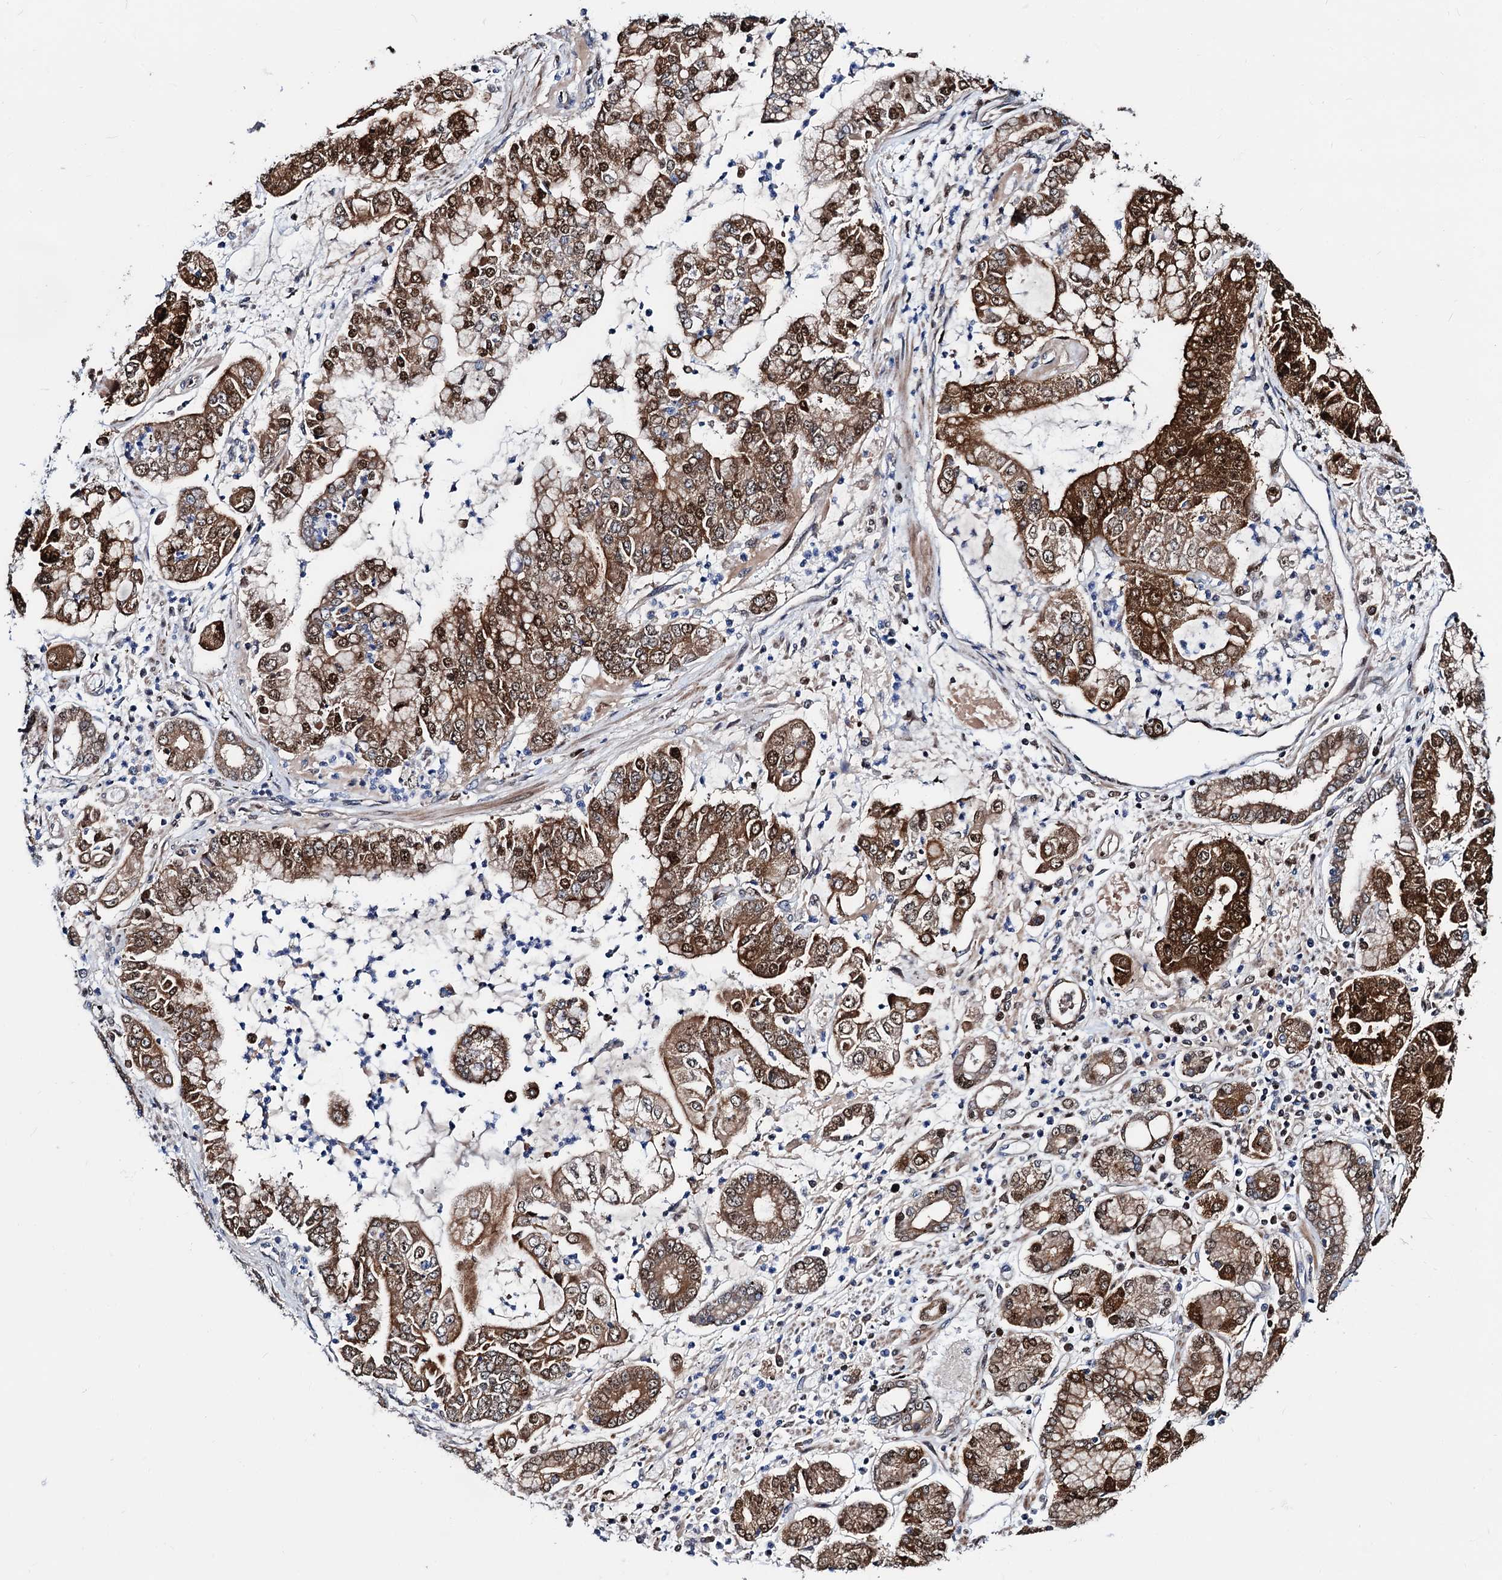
{"staining": {"intensity": "strong", "quantity": ">75%", "location": "cytoplasmic/membranous,nuclear"}, "tissue": "stomach cancer", "cell_type": "Tumor cells", "image_type": "cancer", "snomed": [{"axis": "morphology", "description": "Adenocarcinoma, NOS"}, {"axis": "topography", "description": "Stomach"}], "caption": "DAB immunohistochemical staining of human adenocarcinoma (stomach) shows strong cytoplasmic/membranous and nuclear protein expression in approximately >75% of tumor cells.", "gene": "COA4", "patient": {"sex": "male", "age": 76}}